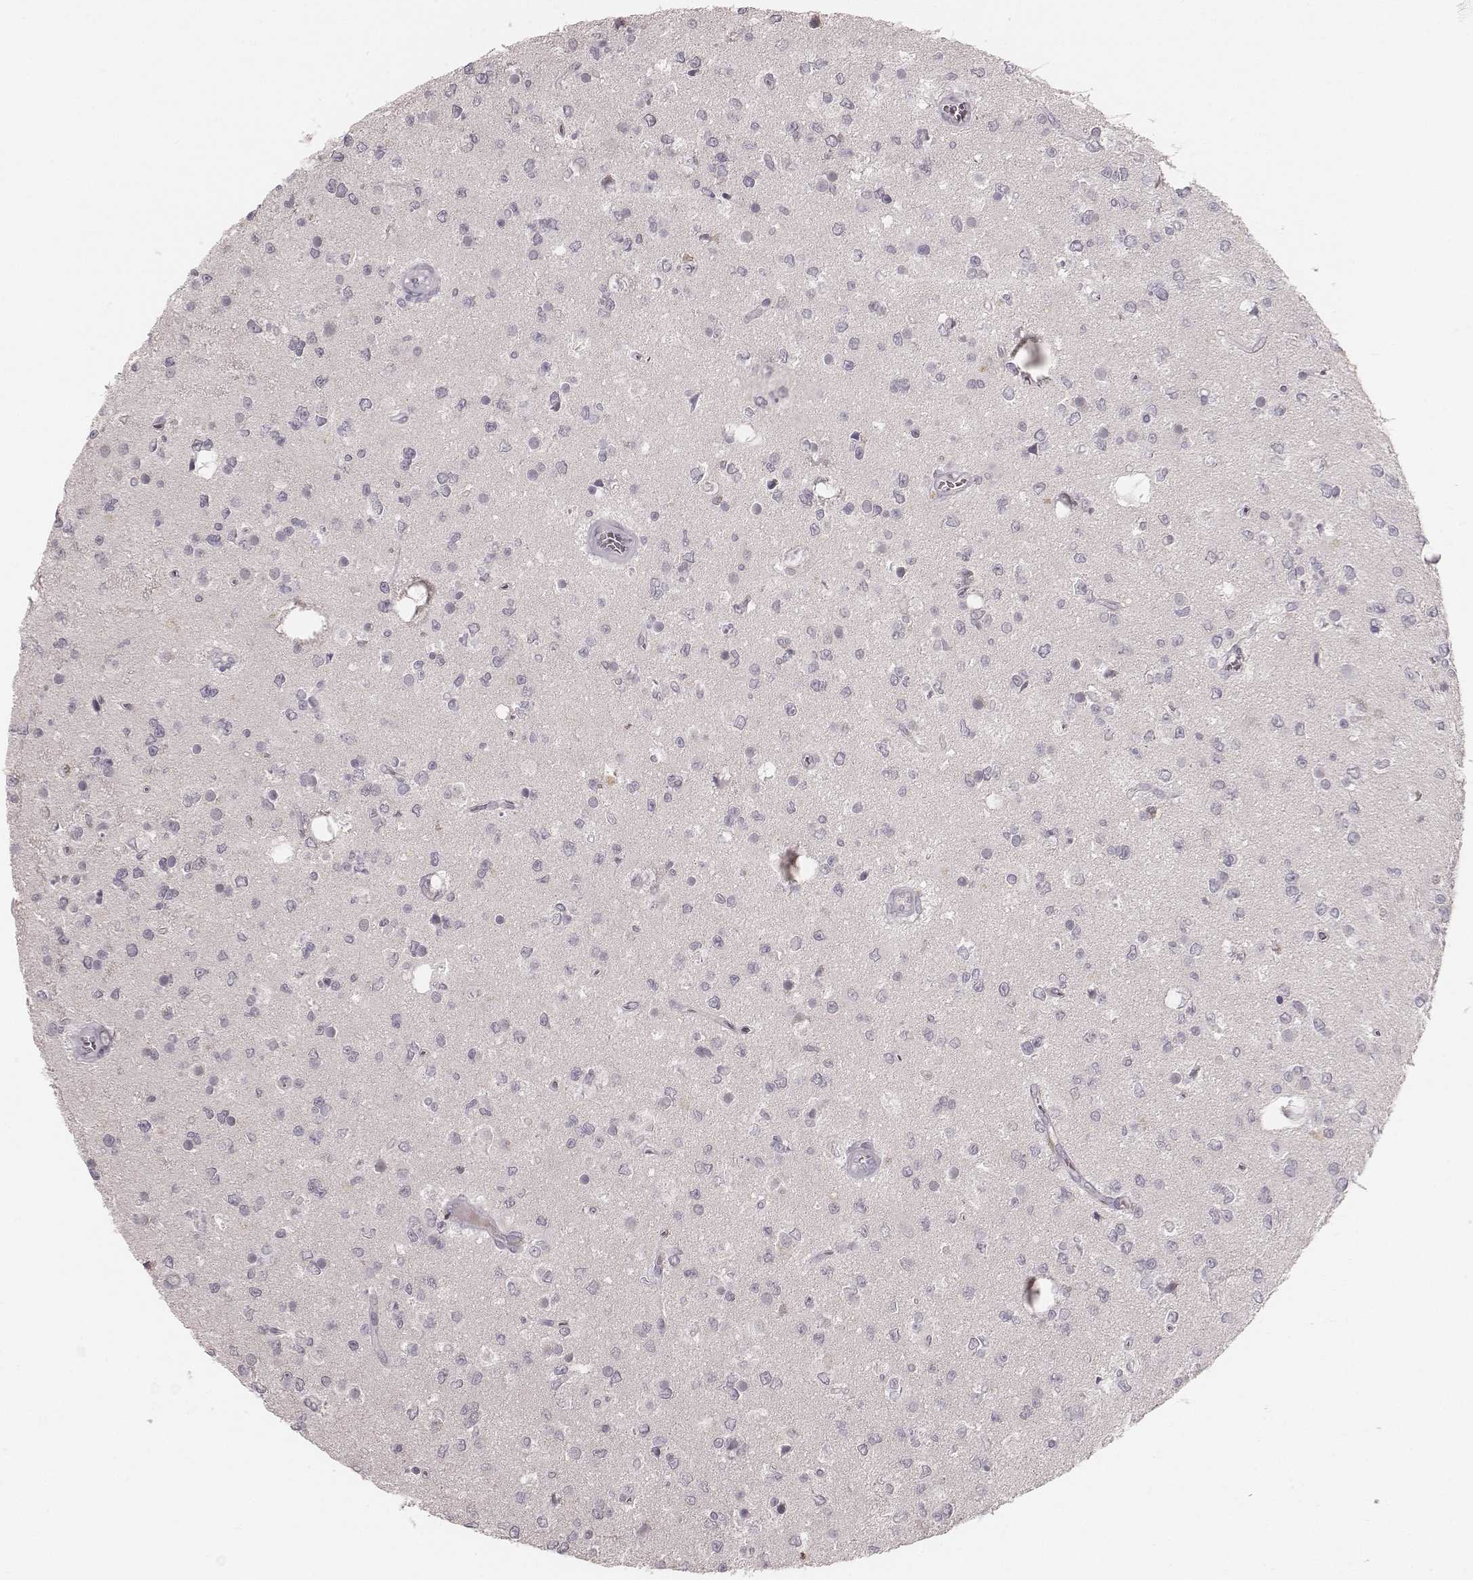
{"staining": {"intensity": "negative", "quantity": "none", "location": "none"}, "tissue": "glioma", "cell_type": "Tumor cells", "image_type": "cancer", "snomed": [{"axis": "morphology", "description": "Glioma, malignant, Low grade"}, {"axis": "topography", "description": "Brain"}], "caption": "This is an immunohistochemistry photomicrograph of glioma. There is no expression in tumor cells.", "gene": "LY6K", "patient": {"sex": "female", "age": 45}}